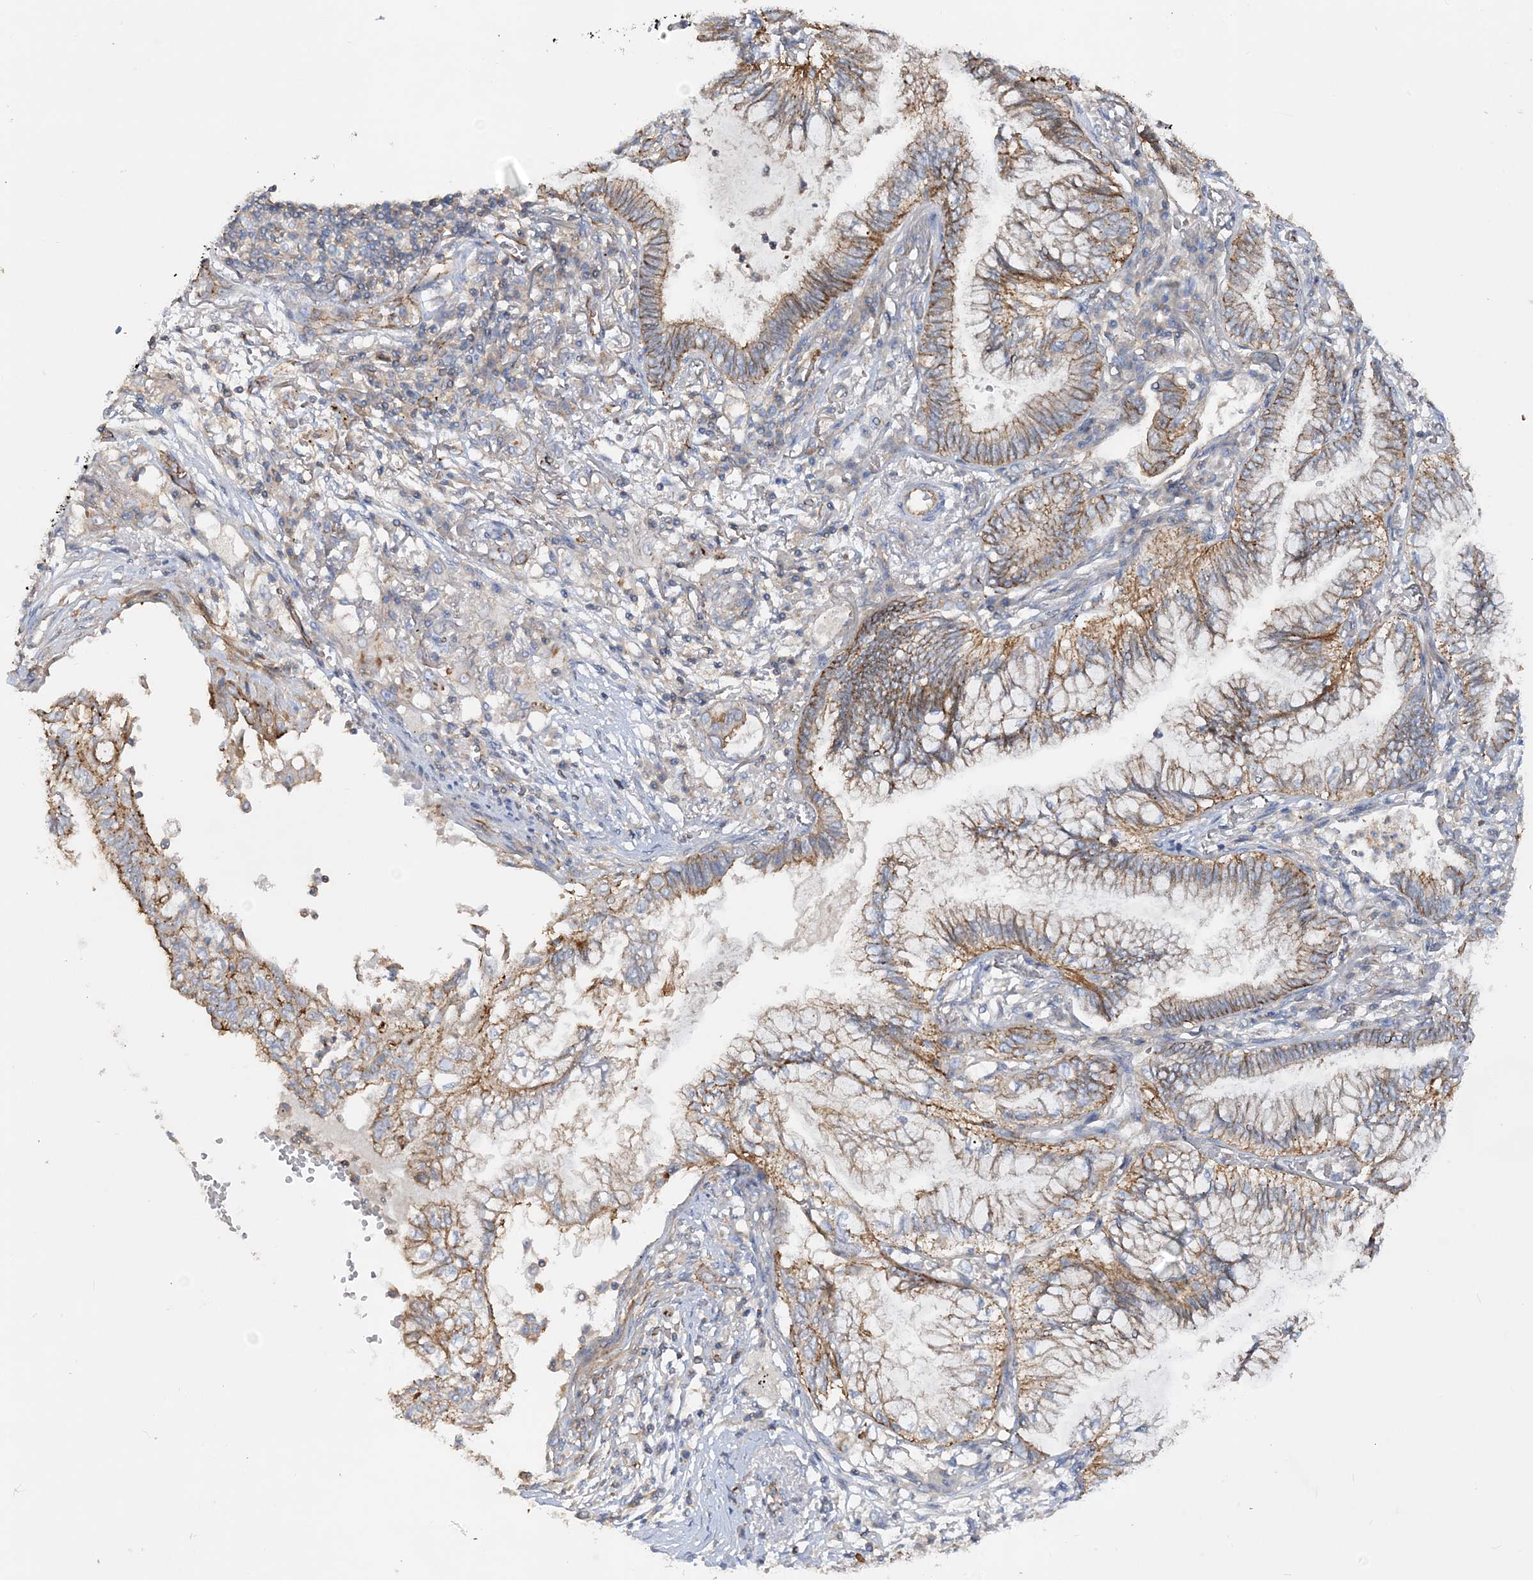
{"staining": {"intensity": "moderate", "quantity": ">75%", "location": "cytoplasmic/membranous"}, "tissue": "lung cancer", "cell_type": "Tumor cells", "image_type": "cancer", "snomed": [{"axis": "morphology", "description": "Adenocarcinoma, NOS"}, {"axis": "topography", "description": "Lung"}], "caption": "Immunohistochemistry (DAB) staining of adenocarcinoma (lung) demonstrates moderate cytoplasmic/membranous protein staining in approximately >75% of tumor cells.", "gene": "PIGC", "patient": {"sex": "female", "age": 70}}